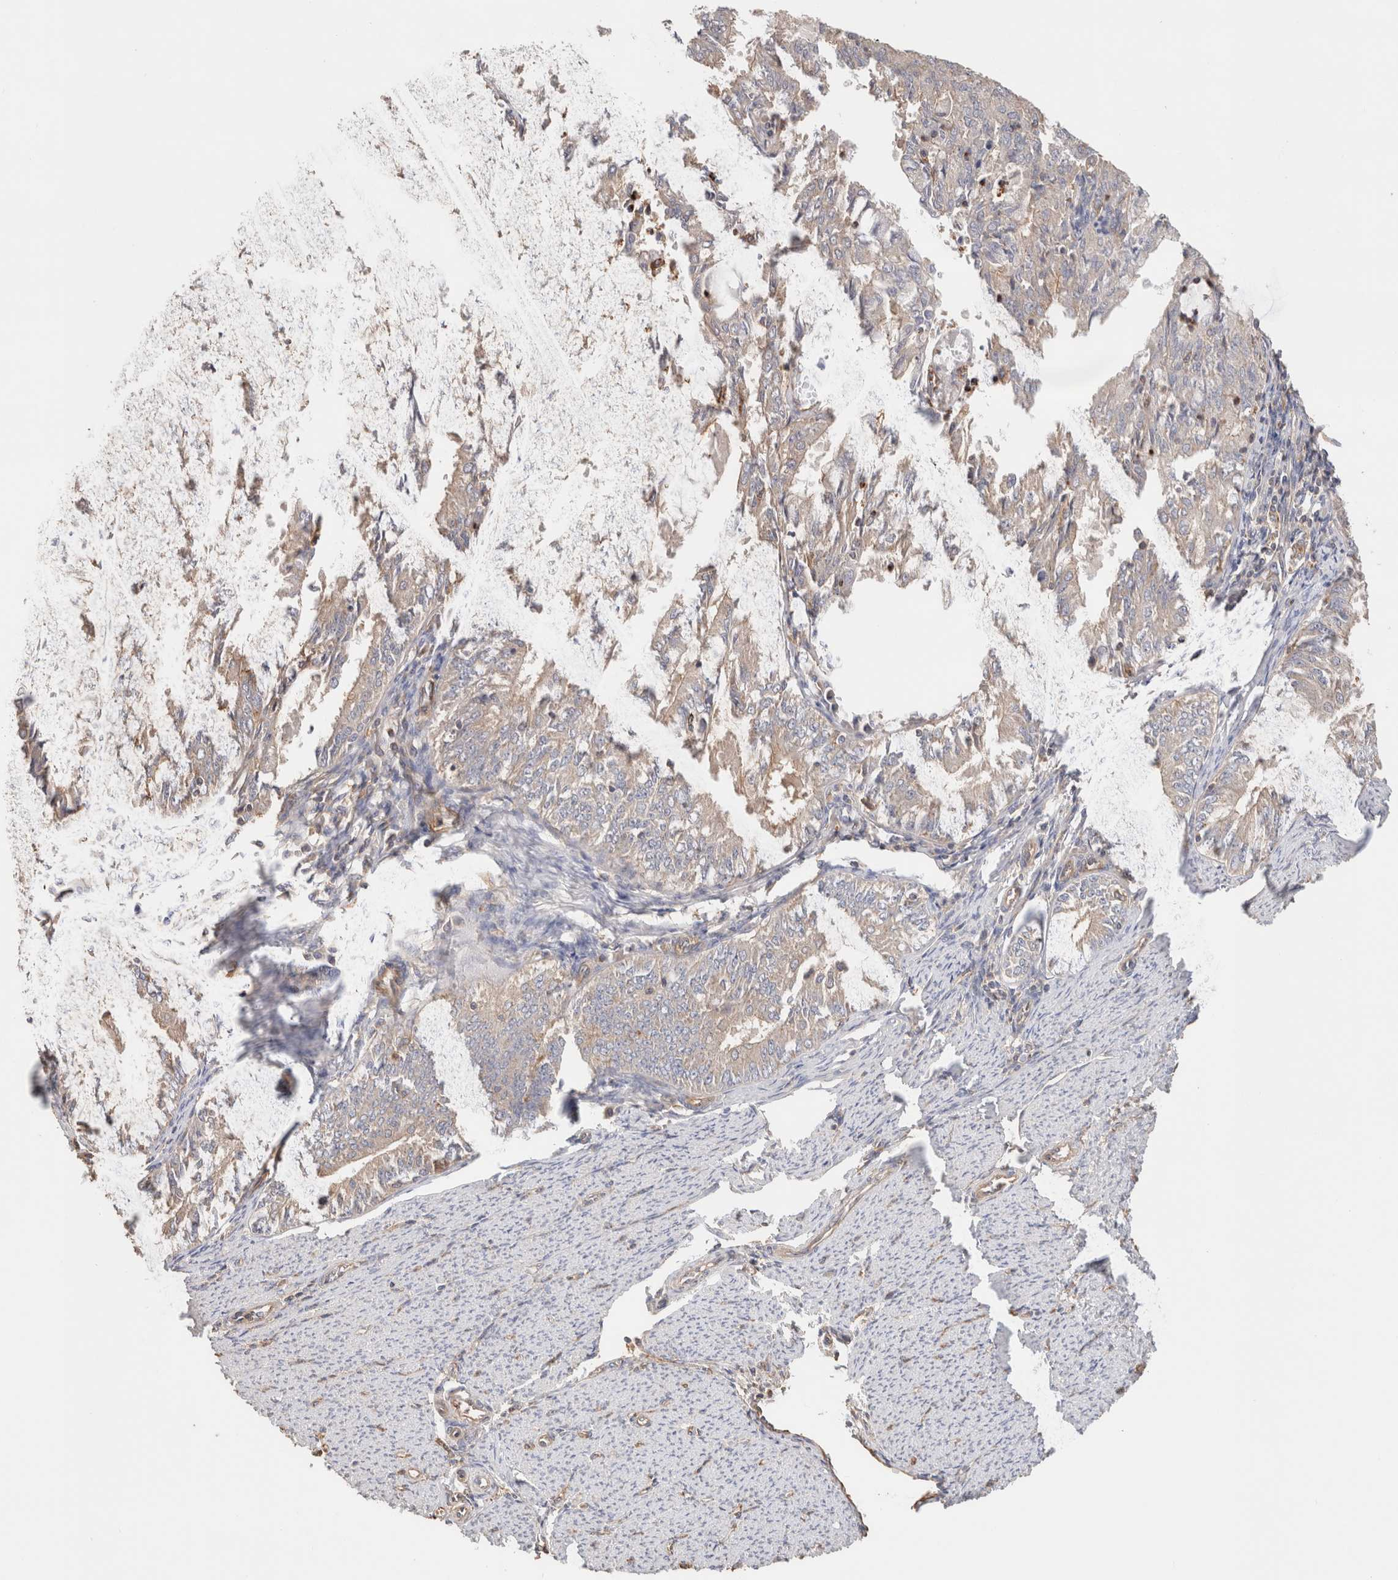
{"staining": {"intensity": "weak", "quantity": "25%-75%", "location": "cytoplasmic/membranous"}, "tissue": "endometrial cancer", "cell_type": "Tumor cells", "image_type": "cancer", "snomed": [{"axis": "morphology", "description": "Adenocarcinoma, NOS"}, {"axis": "topography", "description": "Endometrium"}], "caption": "Endometrial adenocarcinoma stained for a protein (brown) exhibits weak cytoplasmic/membranous positive staining in about 25%-75% of tumor cells.", "gene": "CFAP418", "patient": {"sex": "female", "age": 57}}